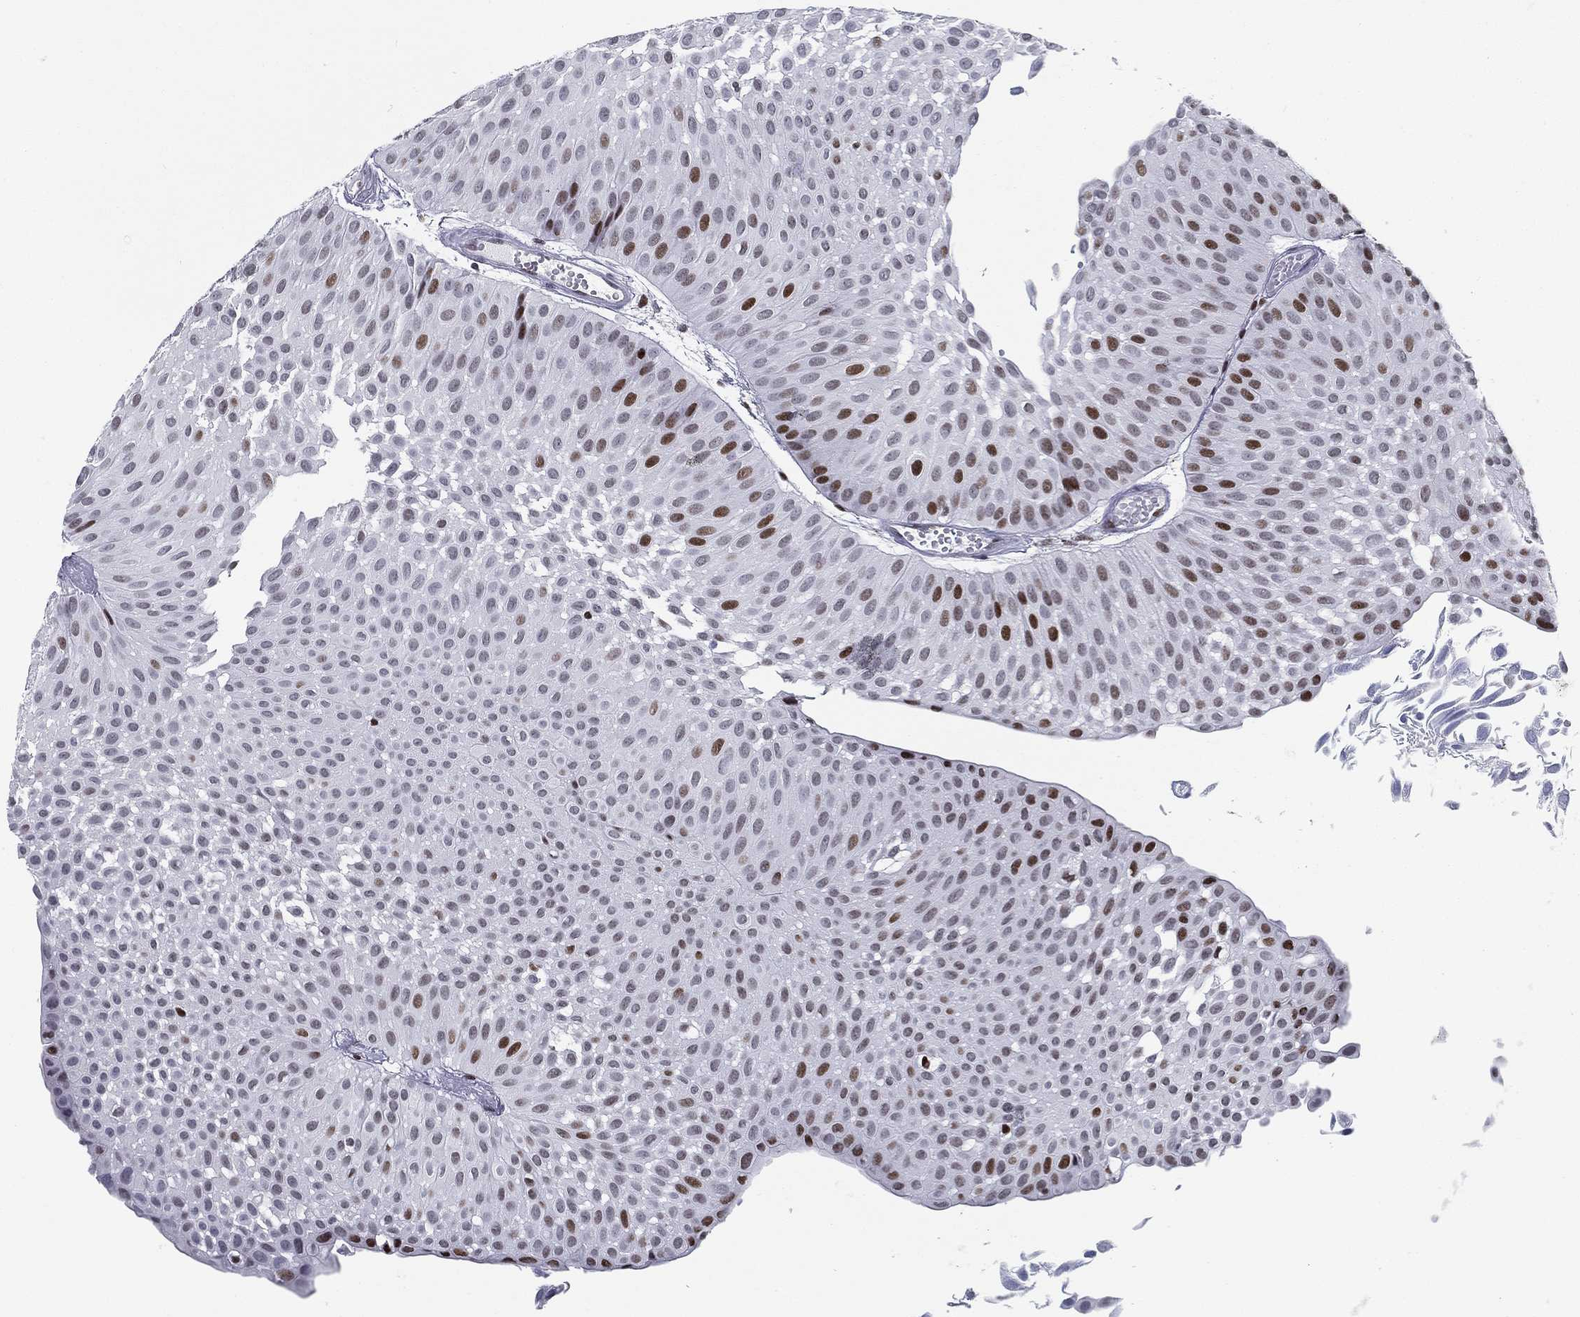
{"staining": {"intensity": "strong", "quantity": "<25%", "location": "nuclear"}, "tissue": "urothelial cancer", "cell_type": "Tumor cells", "image_type": "cancer", "snomed": [{"axis": "morphology", "description": "Urothelial carcinoma, Low grade"}, {"axis": "topography", "description": "Urinary bladder"}], "caption": "Protein expression analysis of human urothelial cancer reveals strong nuclear staining in approximately <25% of tumor cells. The protein of interest is shown in brown color, while the nuclei are stained blue.", "gene": "CYB561D2", "patient": {"sex": "male", "age": 64}}